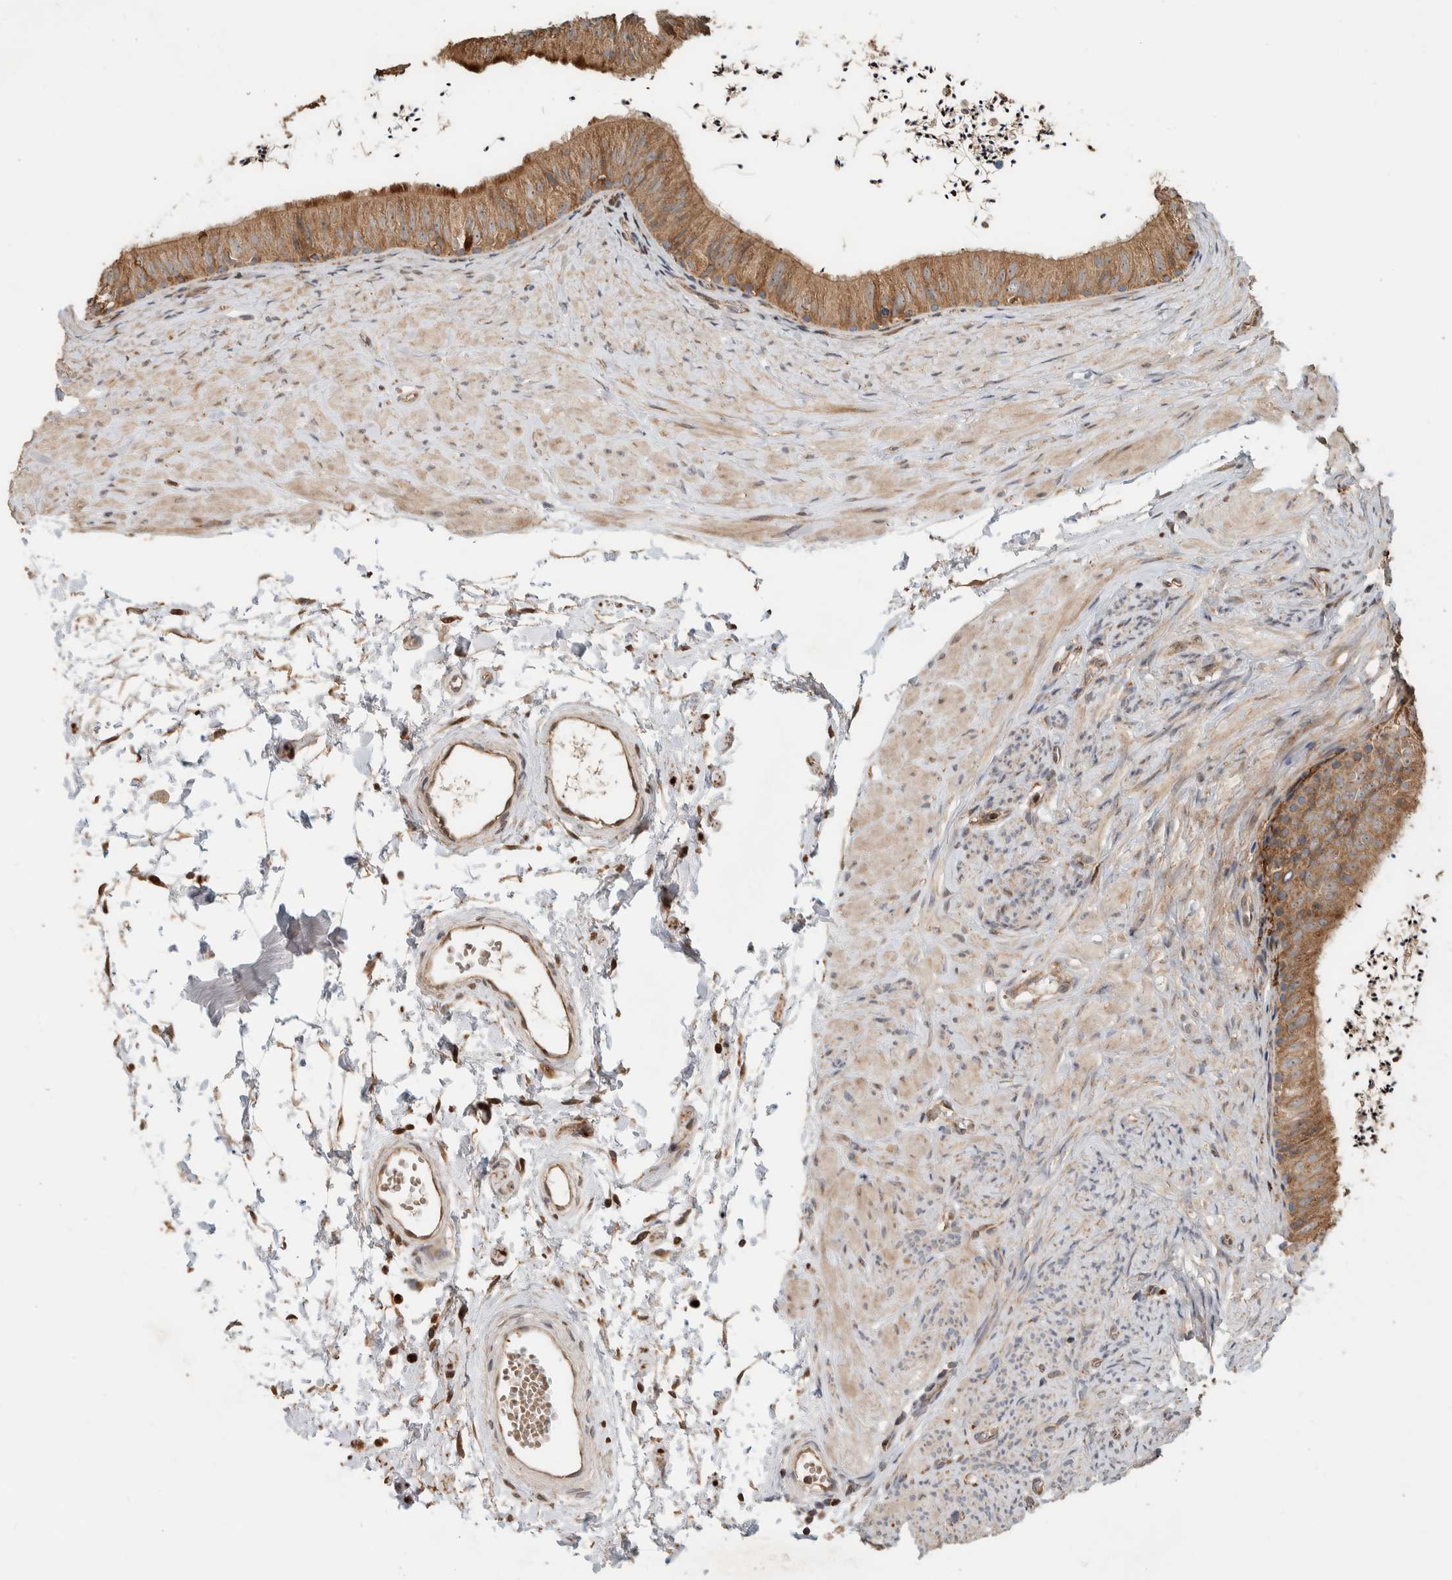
{"staining": {"intensity": "moderate", "quantity": ">75%", "location": "cytoplasmic/membranous"}, "tissue": "epididymis", "cell_type": "Glandular cells", "image_type": "normal", "snomed": [{"axis": "morphology", "description": "Normal tissue, NOS"}, {"axis": "topography", "description": "Epididymis"}], "caption": "Immunohistochemical staining of unremarkable human epididymis reveals moderate cytoplasmic/membranous protein staining in approximately >75% of glandular cells. (Stains: DAB in brown, nuclei in blue, Microscopy: brightfield microscopy at high magnification).", "gene": "VPS53", "patient": {"sex": "male", "age": 56}}